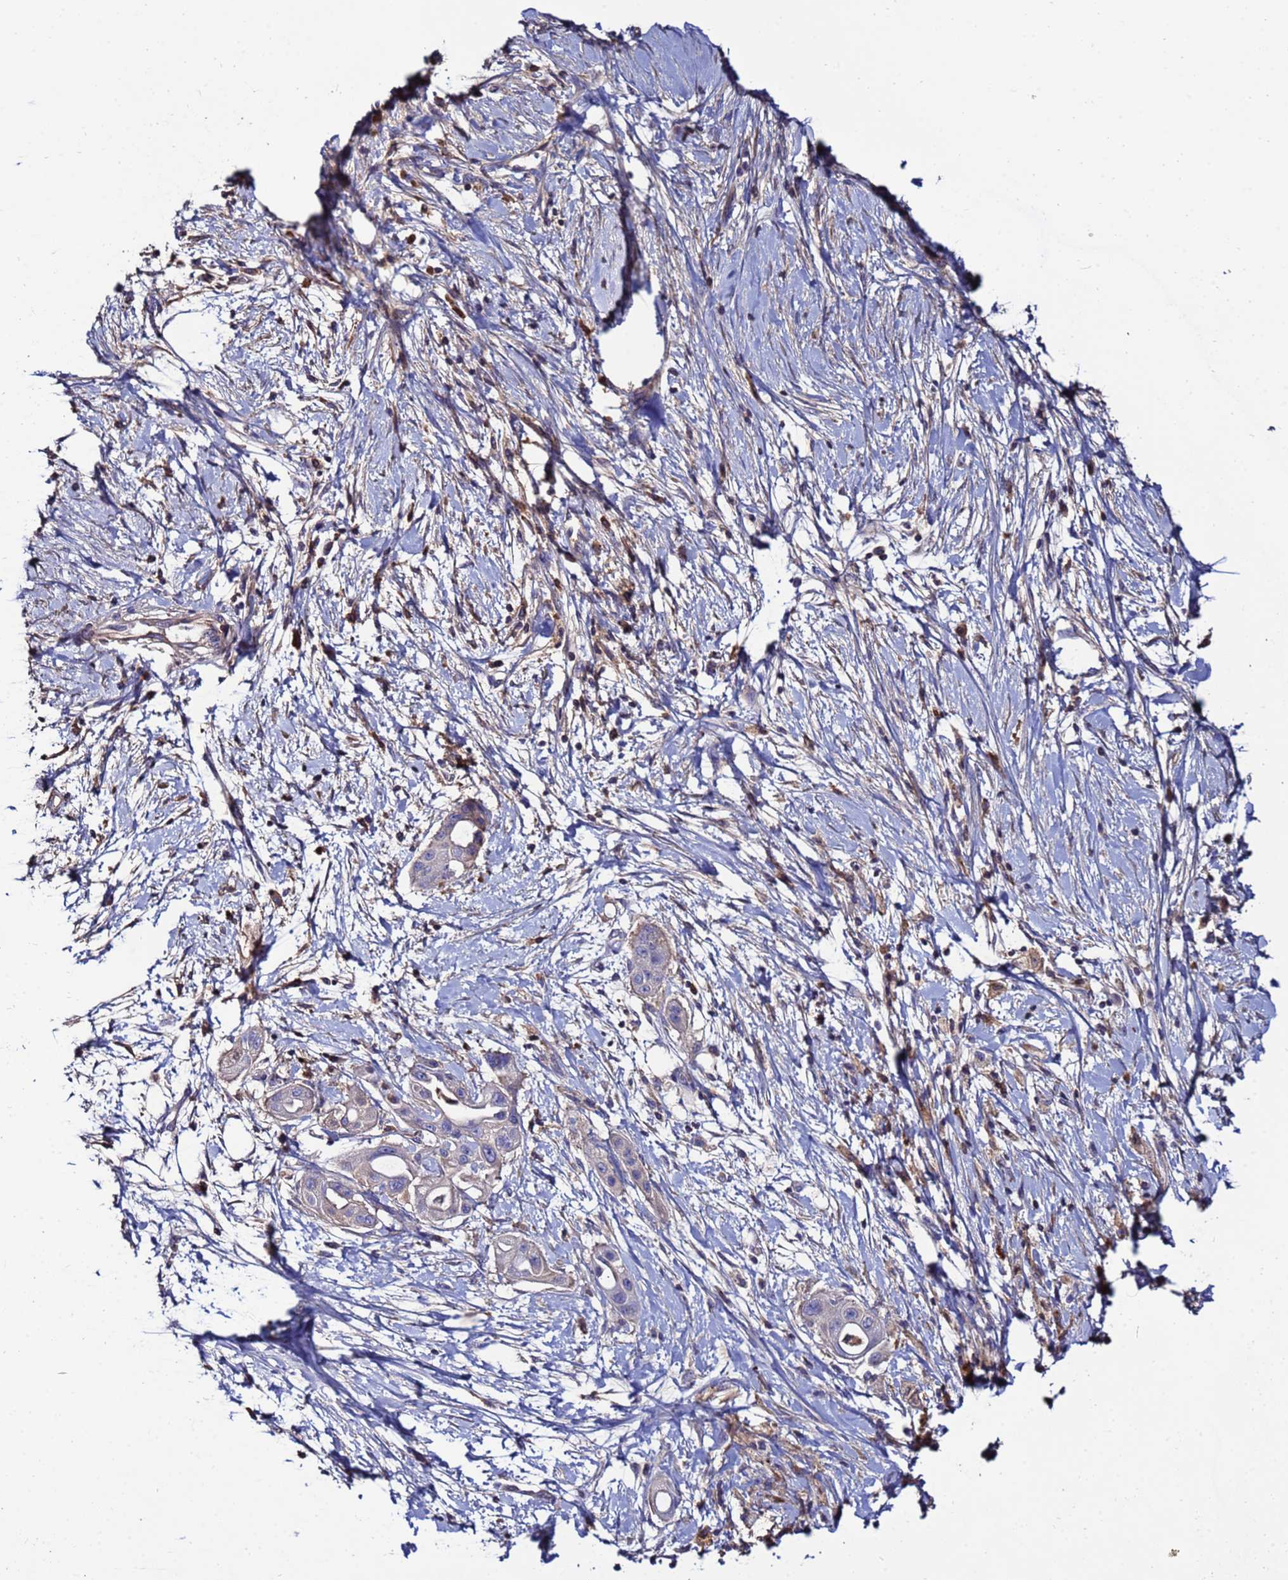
{"staining": {"intensity": "weak", "quantity": "<25%", "location": "cytoplasmic/membranous"}, "tissue": "pancreatic cancer", "cell_type": "Tumor cells", "image_type": "cancer", "snomed": [{"axis": "morphology", "description": "Adenocarcinoma, NOS"}, {"axis": "topography", "description": "Pancreas"}], "caption": "This is a photomicrograph of immunohistochemistry staining of adenocarcinoma (pancreatic), which shows no staining in tumor cells.", "gene": "TUBAL3", "patient": {"sex": "male", "age": 68}}